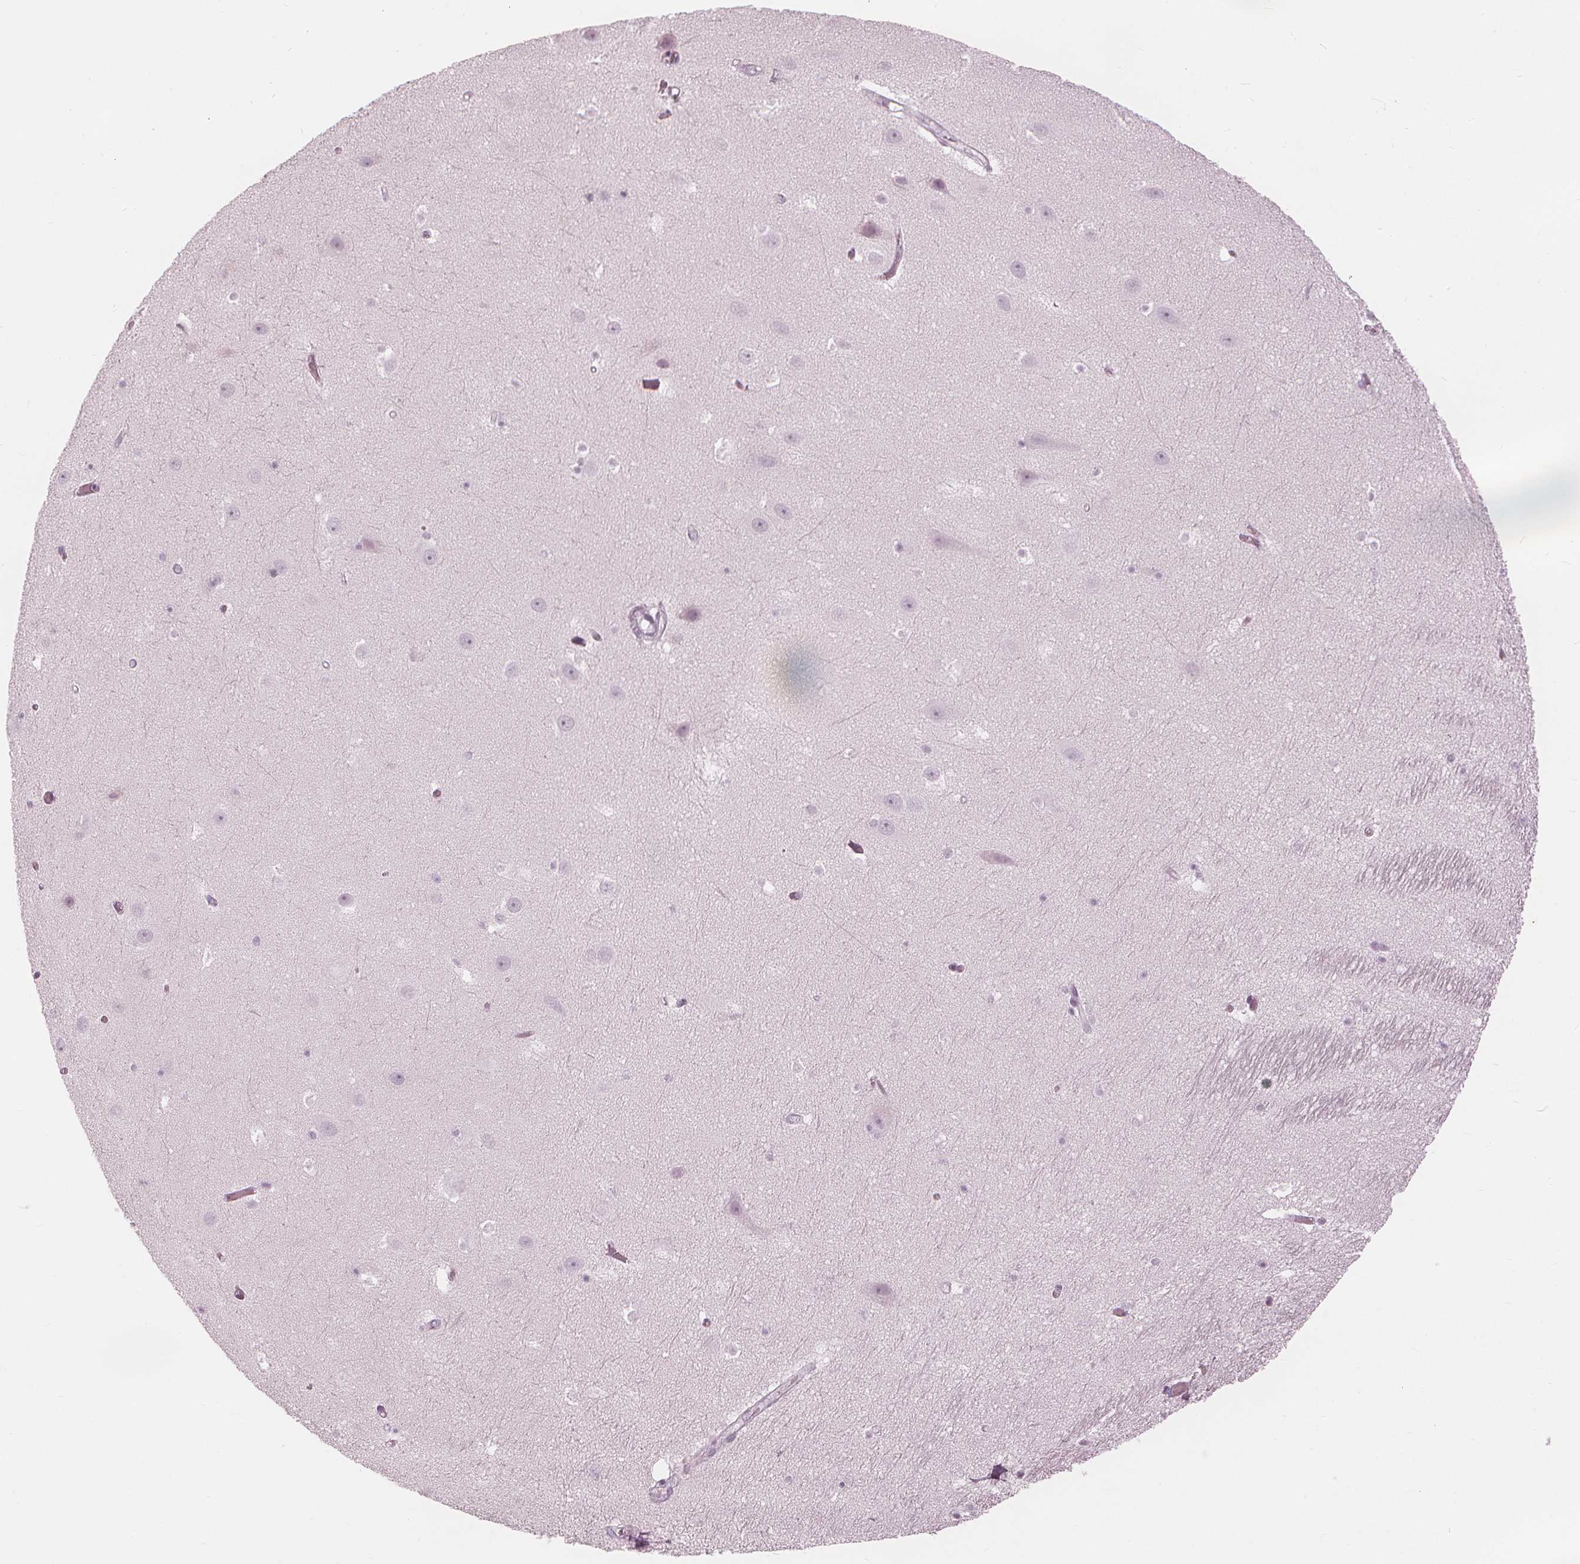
{"staining": {"intensity": "negative", "quantity": "none", "location": "none"}, "tissue": "hippocampus", "cell_type": "Glial cells", "image_type": "normal", "snomed": [{"axis": "morphology", "description": "Normal tissue, NOS"}, {"axis": "topography", "description": "Hippocampus"}], "caption": "This is a micrograph of immunohistochemistry (IHC) staining of unremarkable hippocampus, which shows no positivity in glial cells.", "gene": "PAEP", "patient": {"sex": "male", "age": 26}}